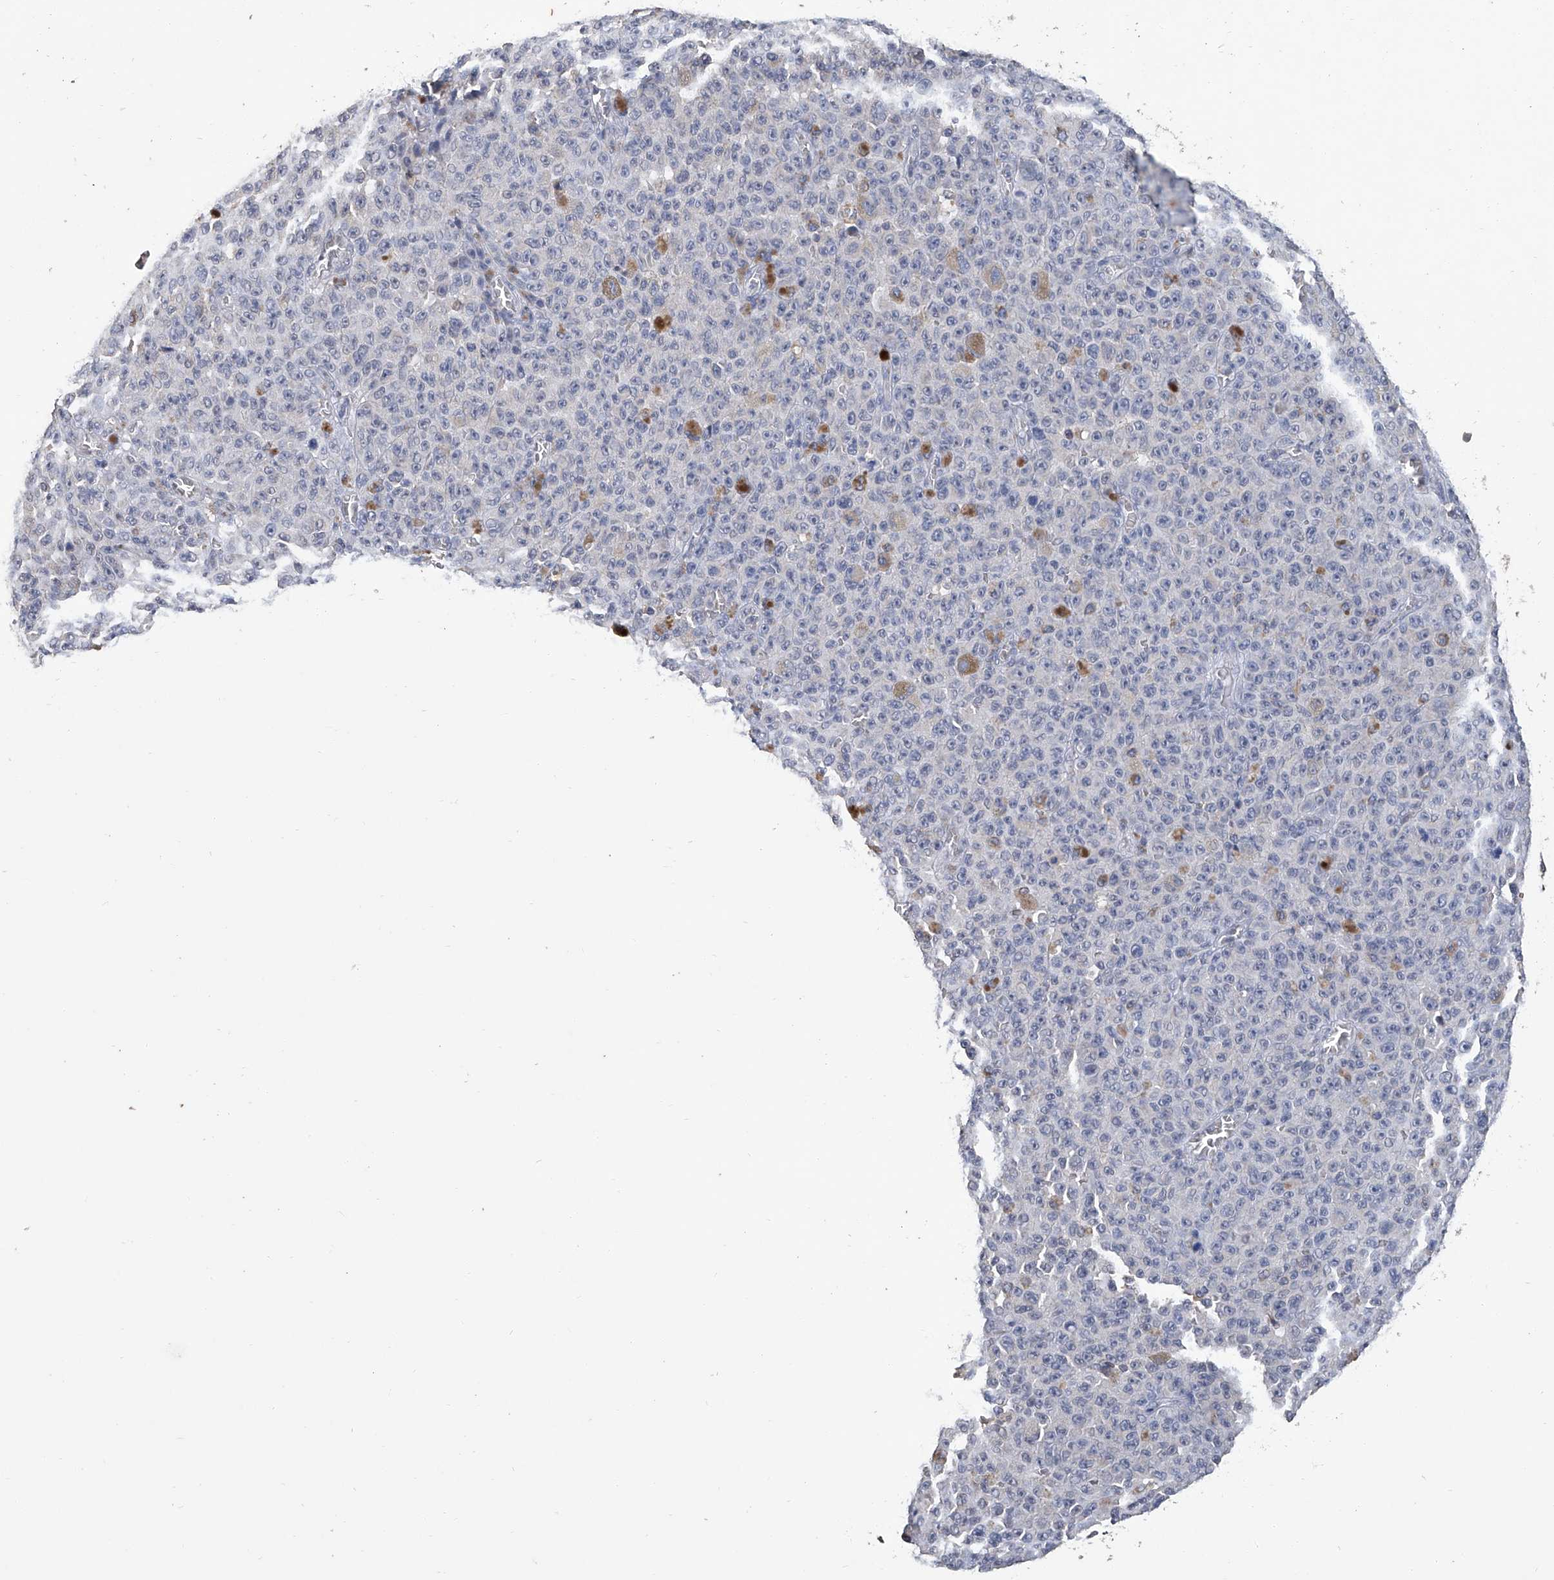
{"staining": {"intensity": "negative", "quantity": "none", "location": "none"}, "tissue": "melanoma", "cell_type": "Tumor cells", "image_type": "cancer", "snomed": [{"axis": "morphology", "description": "Malignant melanoma, NOS"}, {"axis": "topography", "description": "Skin"}], "caption": "Melanoma stained for a protein using IHC demonstrates no positivity tumor cells.", "gene": "GPT", "patient": {"sex": "female", "age": 82}}